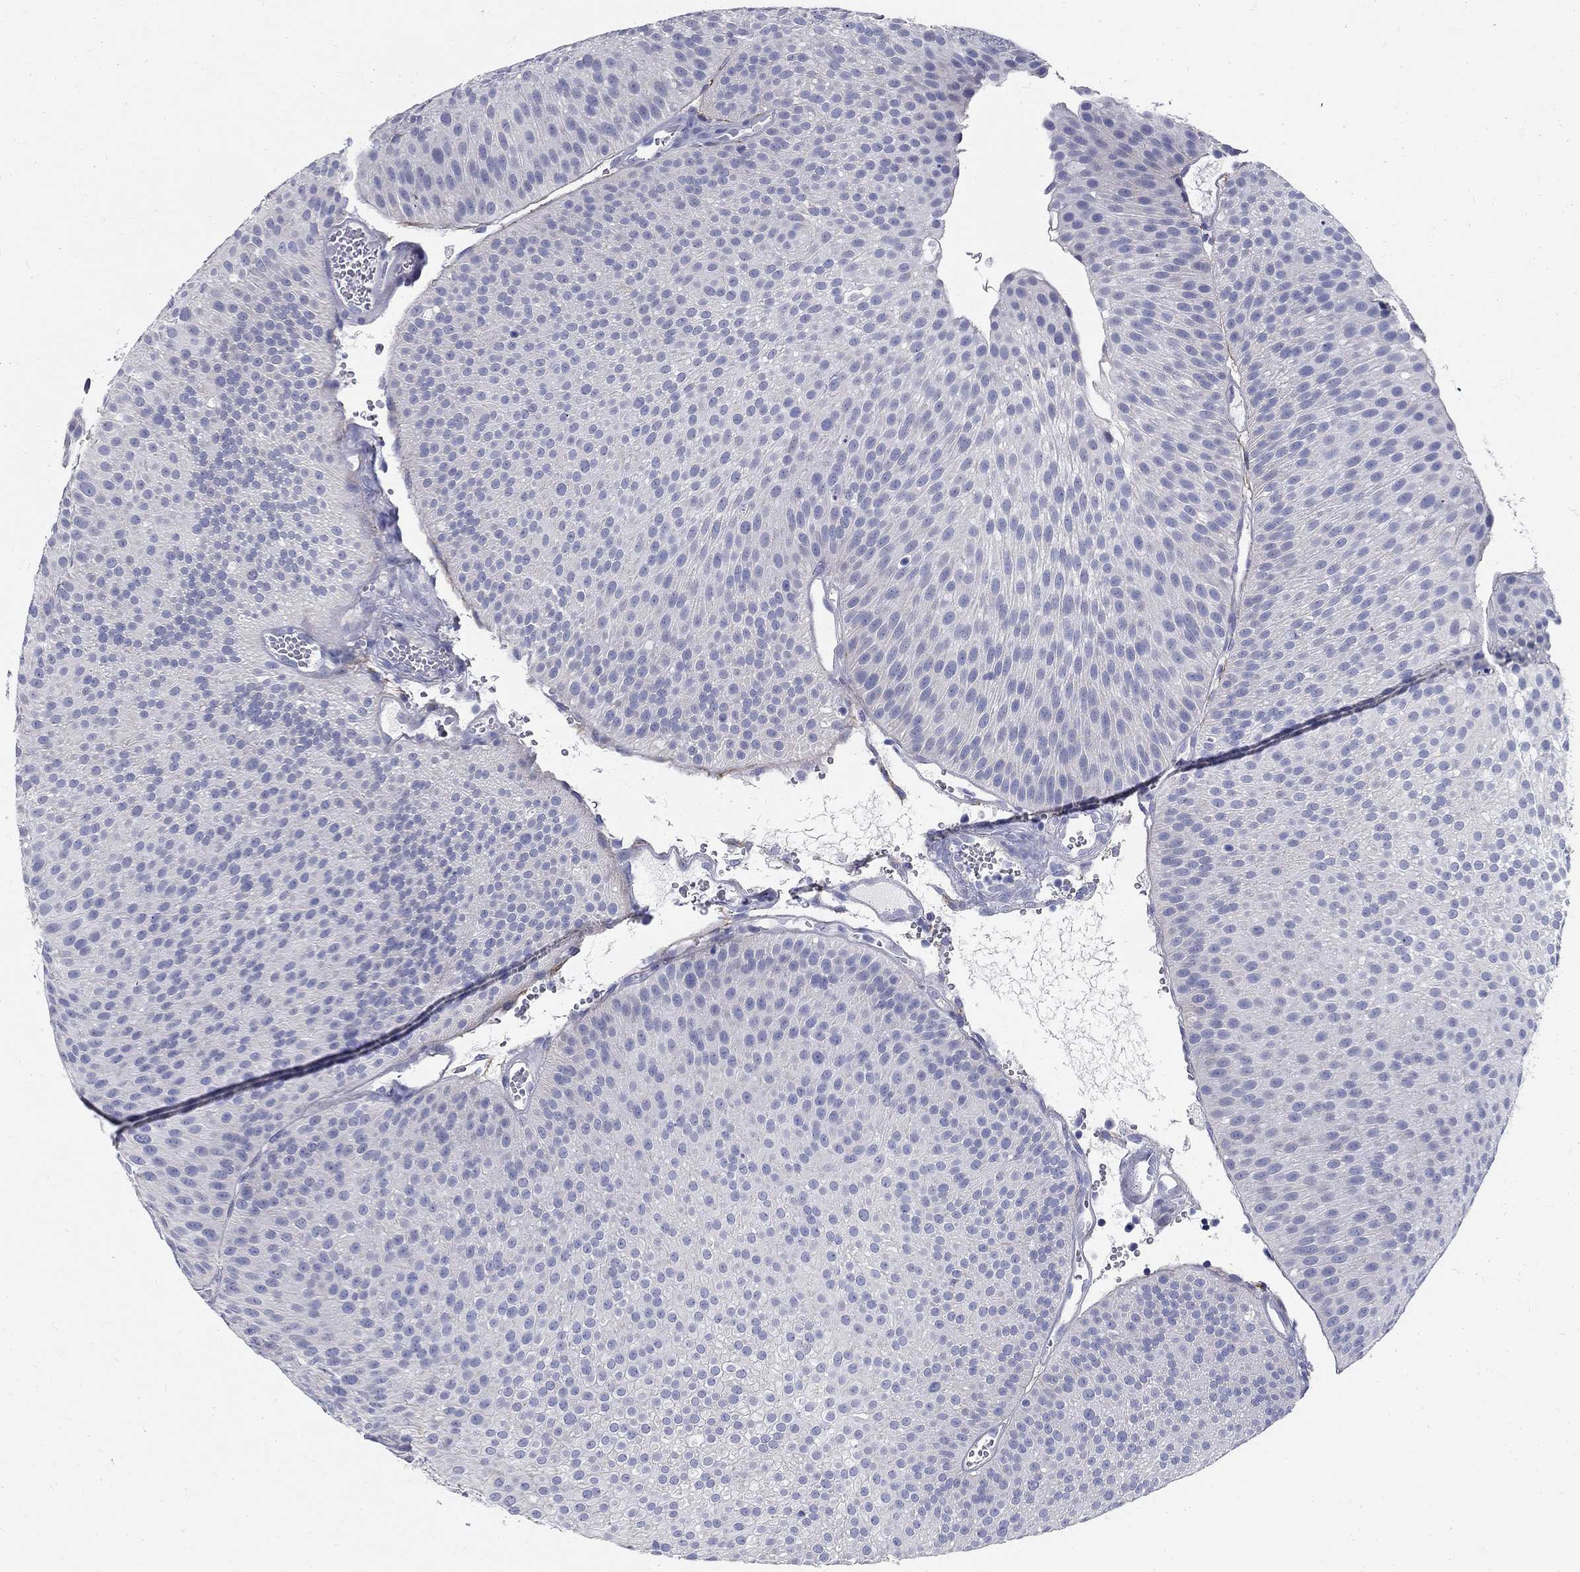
{"staining": {"intensity": "negative", "quantity": "none", "location": "none"}, "tissue": "urothelial cancer", "cell_type": "Tumor cells", "image_type": "cancer", "snomed": [{"axis": "morphology", "description": "Urothelial carcinoma, Low grade"}, {"axis": "topography", "description": "Urinary bladder"}], "caption": "Tumor cells show no significant protein expression in urothelial cancer. (DAB IHC visualized using brightfield microscopy, high magnification).", "gene": "TGM4", "patient": {"sex": "male", "age": 65}}